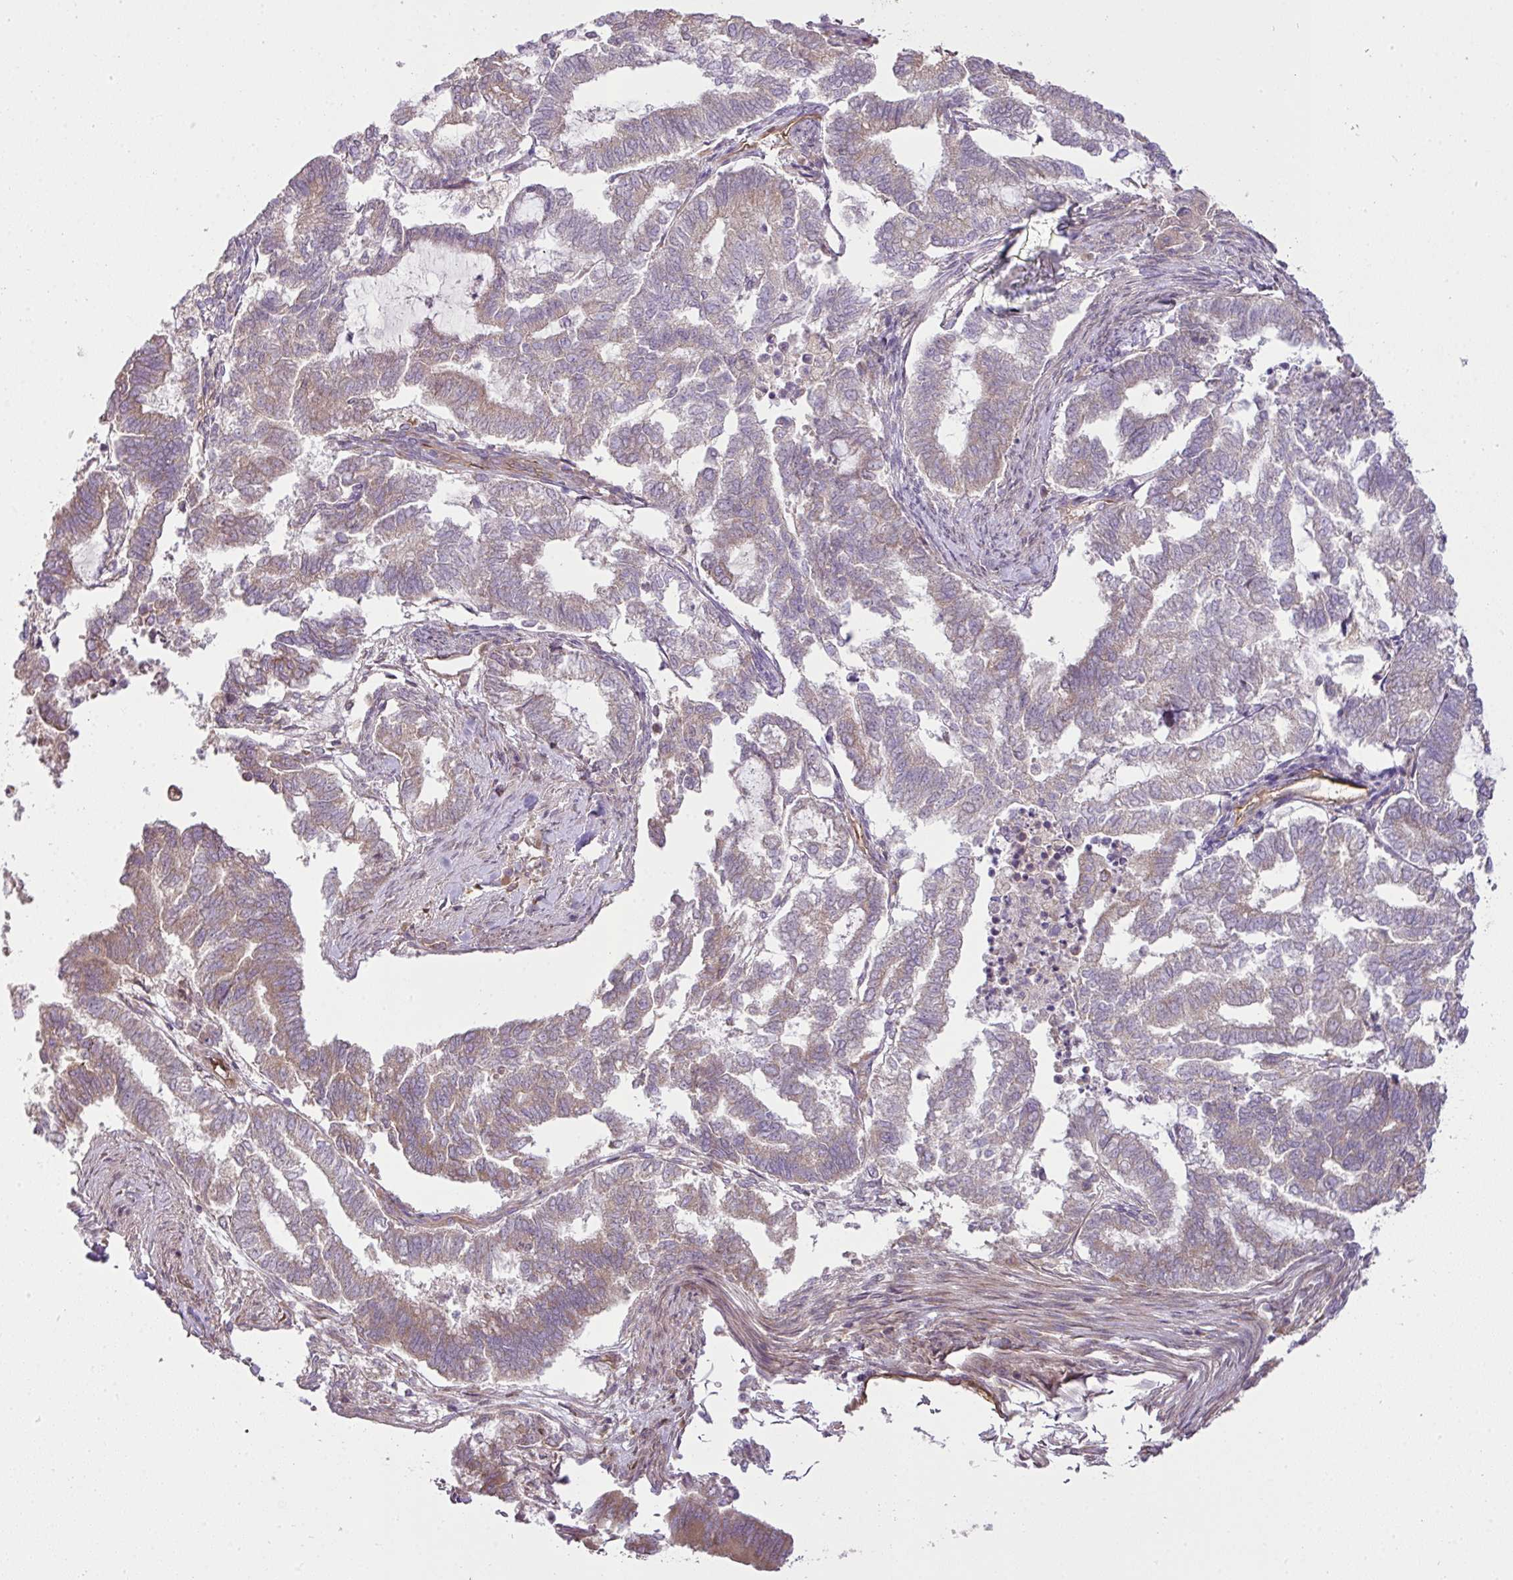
{"staining": {"intensity": "weak", "quantity": "<25%", "location": "cytoplasmic/membranous"}, "tissue": "endometrial cancer", "cell_type": "Tumor cells", "image_type": "cancer", "snomed": [{"axis": "morphology", "description": "Adenocarcinoma, NOS"}, {"axis": "topography", "description": "Endometrium"}], "caption": "This is an IHC micrograph of human endometrial cancer. There is no expression in tumor cells.", "gene": "COX18", "patient": {"sex": "female", "age": 79}}